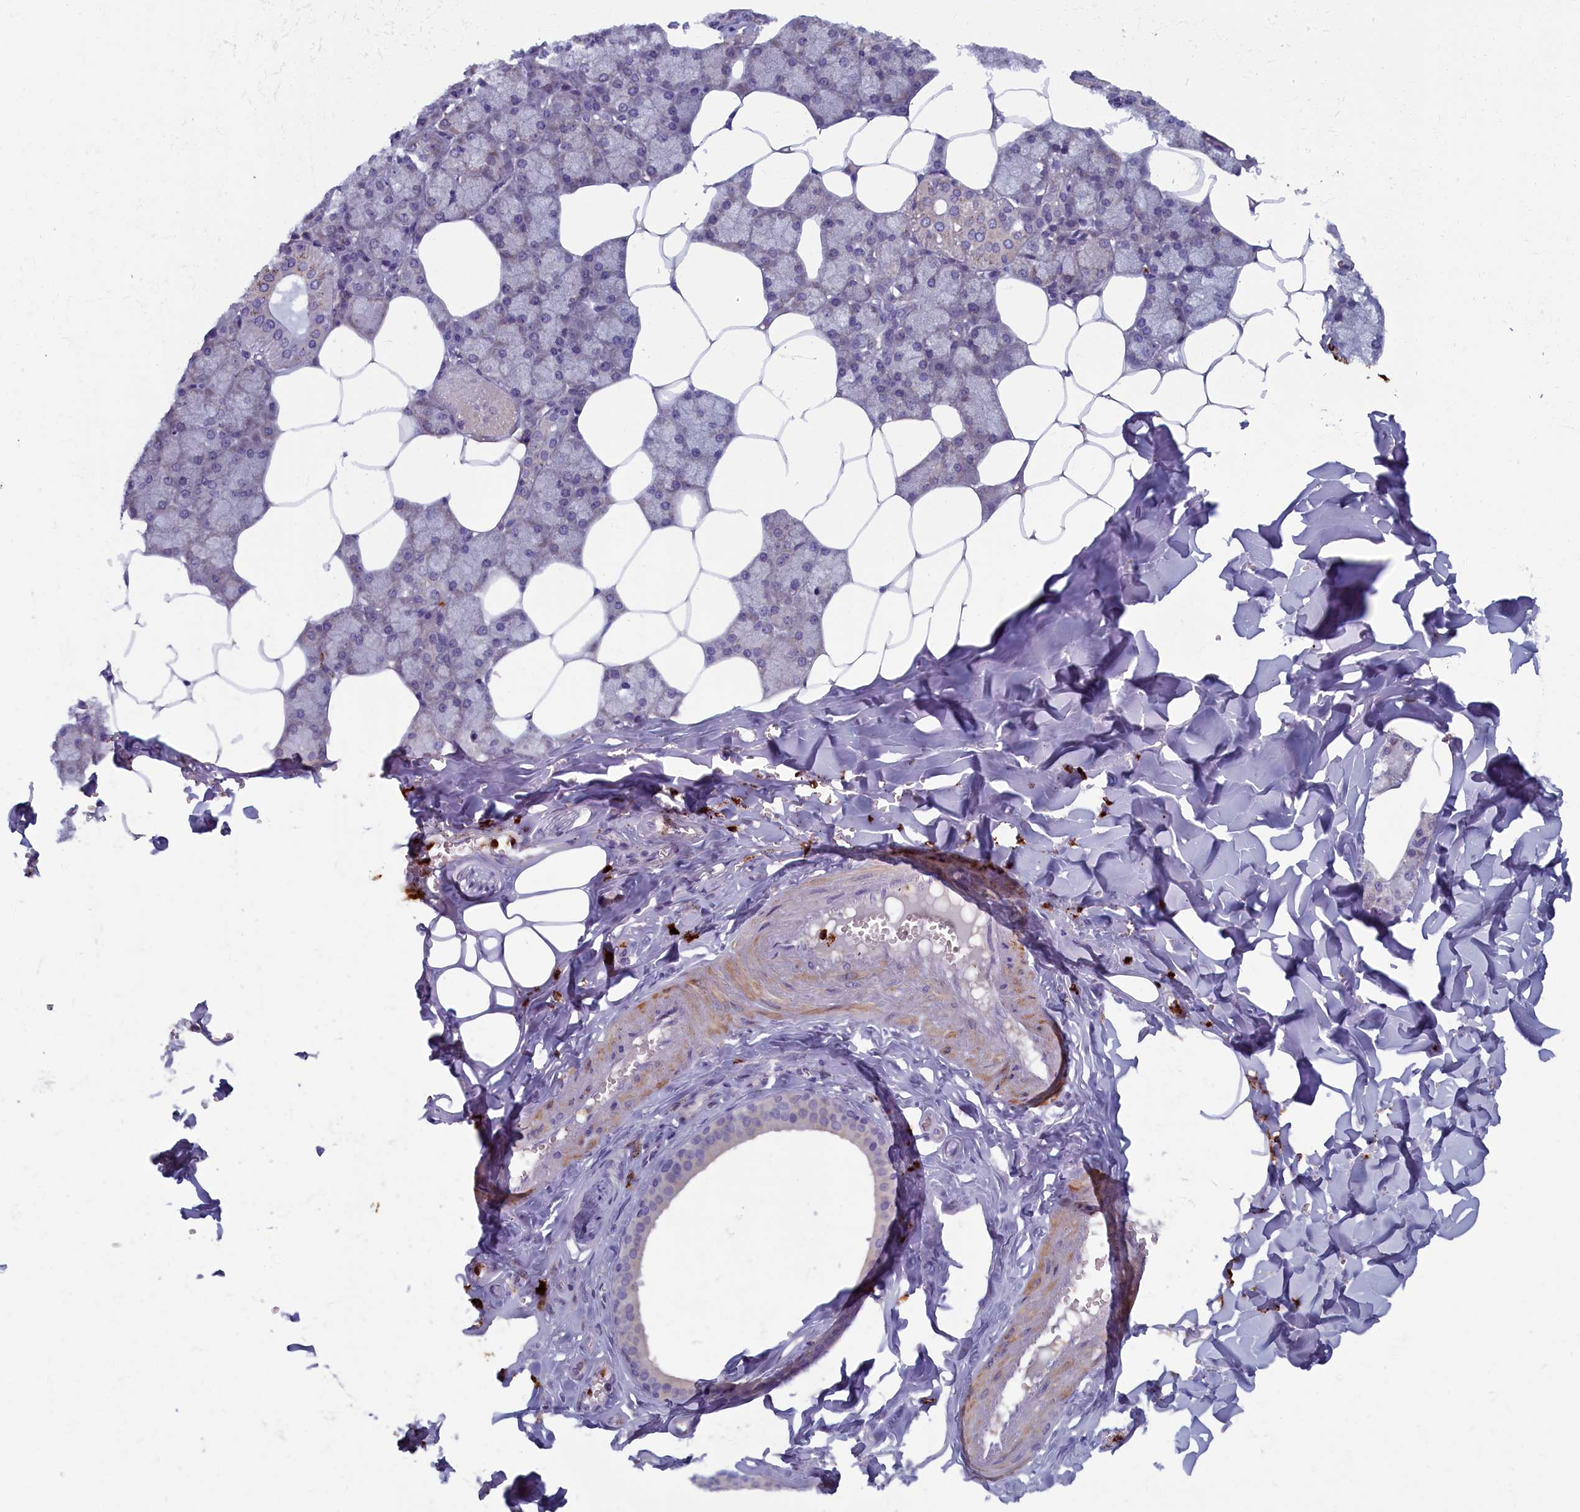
{"staining": {"intensity": "weak", "quantity": "25%-75%", "location": "cytoplasmic/membranous"}, "tissue": "salivary gland", "cell_type": "Glandular cells", "image_type": "normal", "snomed": [{"axis": "morphology", "description": "Normal tissue, NOS"}, {"axis": "topography", "description": "Salivary gland"}], "caption": "Protein staining of normal salivary gland displays weak cytoplasmic/membranous positivity in approximately 25%-75% of glandular cells.", "gene": "TNK2", "patient": {"sex": "male", "age": 62}}